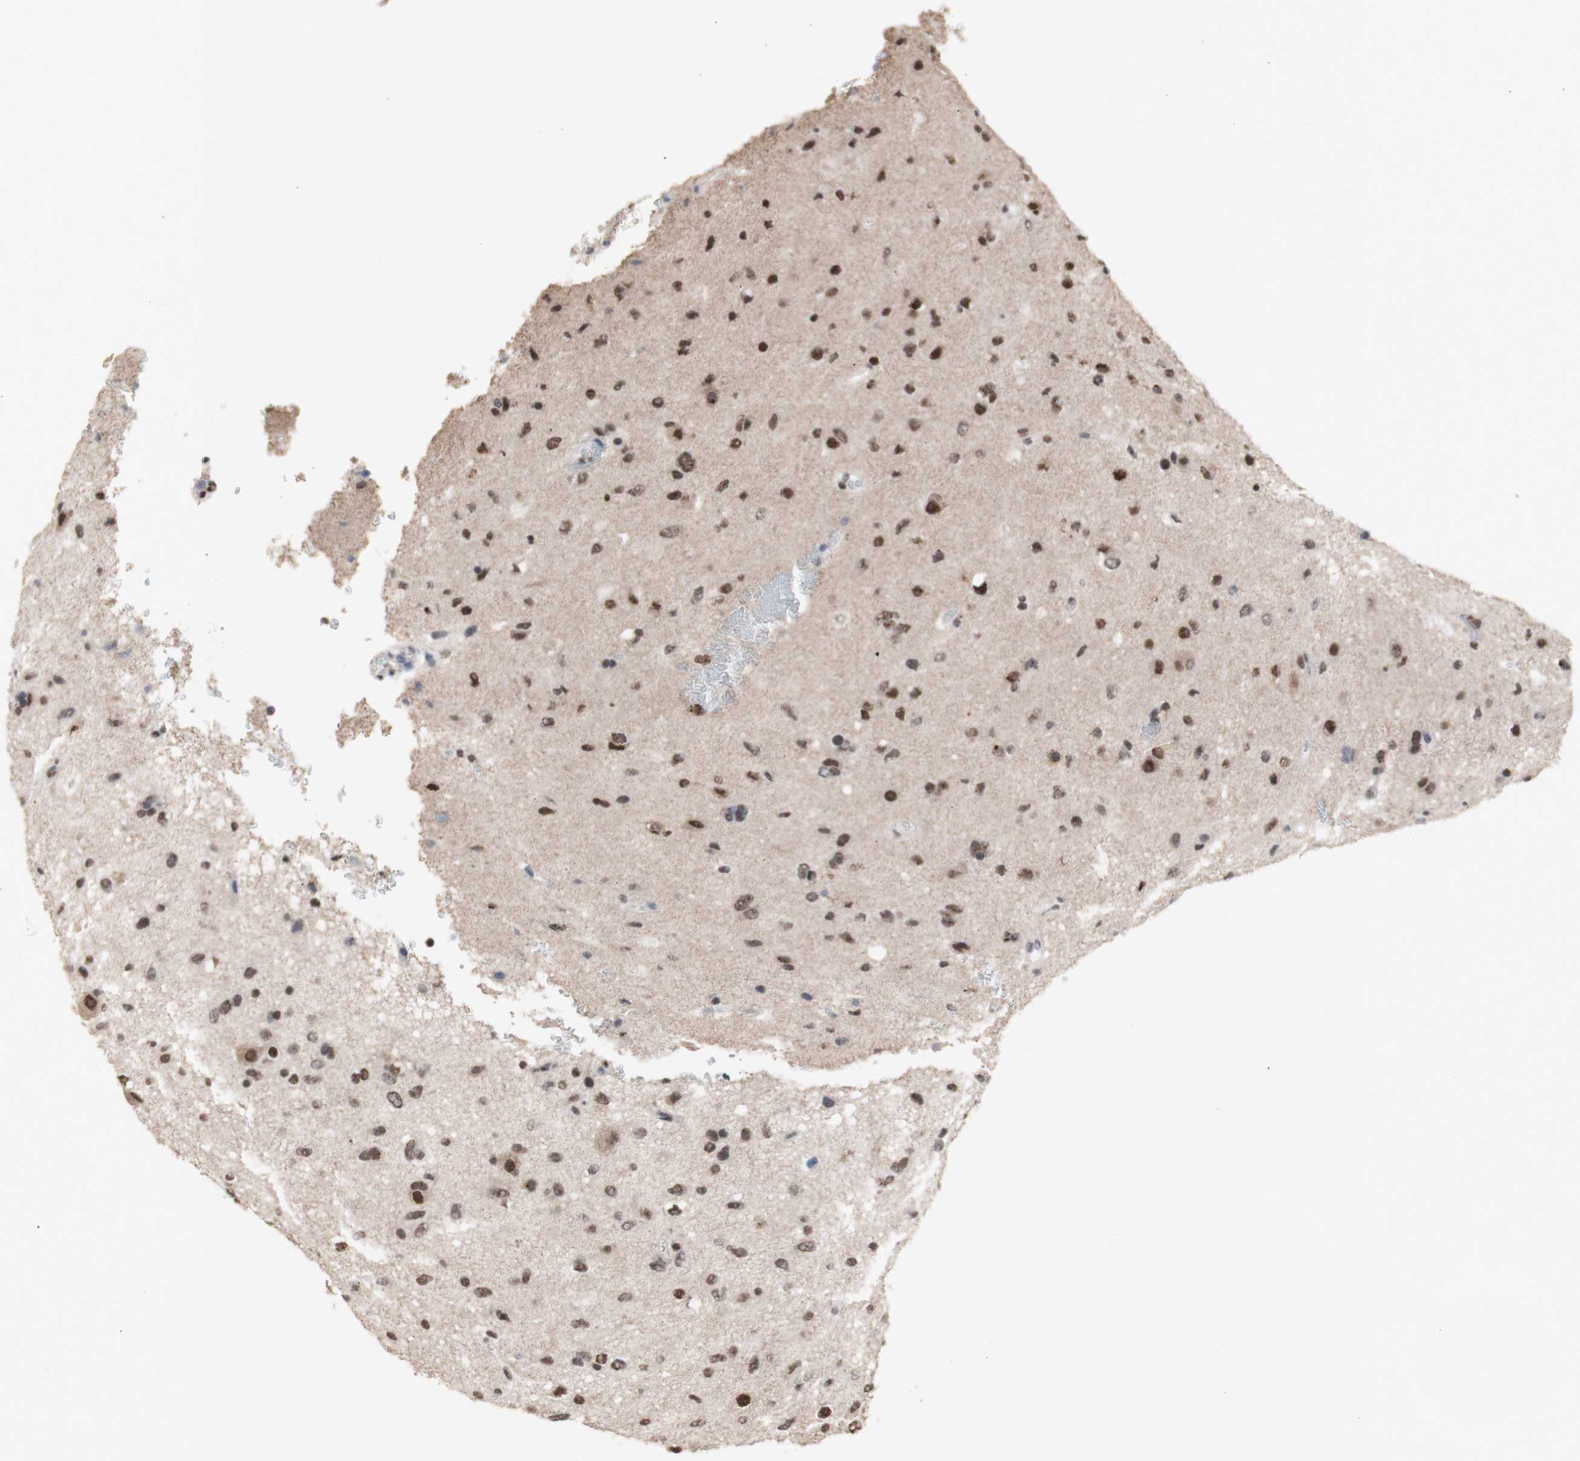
{"staining": {"intensity": "moderate", "quantity": ">75%", "location": "nuclear"}, "tissue": "glioma", "cell_type": "Tumor cells", "image_type": "cancer", "snomed": [{"axis": "morphology", "description": "Glioma, malignant, Low grade"}, {"axis": "topography", "description": "Brain"}], "caption": "The histopathology image demonstrates staining of low-grade glioma (malignant), revealing moderate nuclear protein positivity (brown color) within tumor cells.", "gene": "SFPQ", "patient": {"sex": "male", "age": 77}}